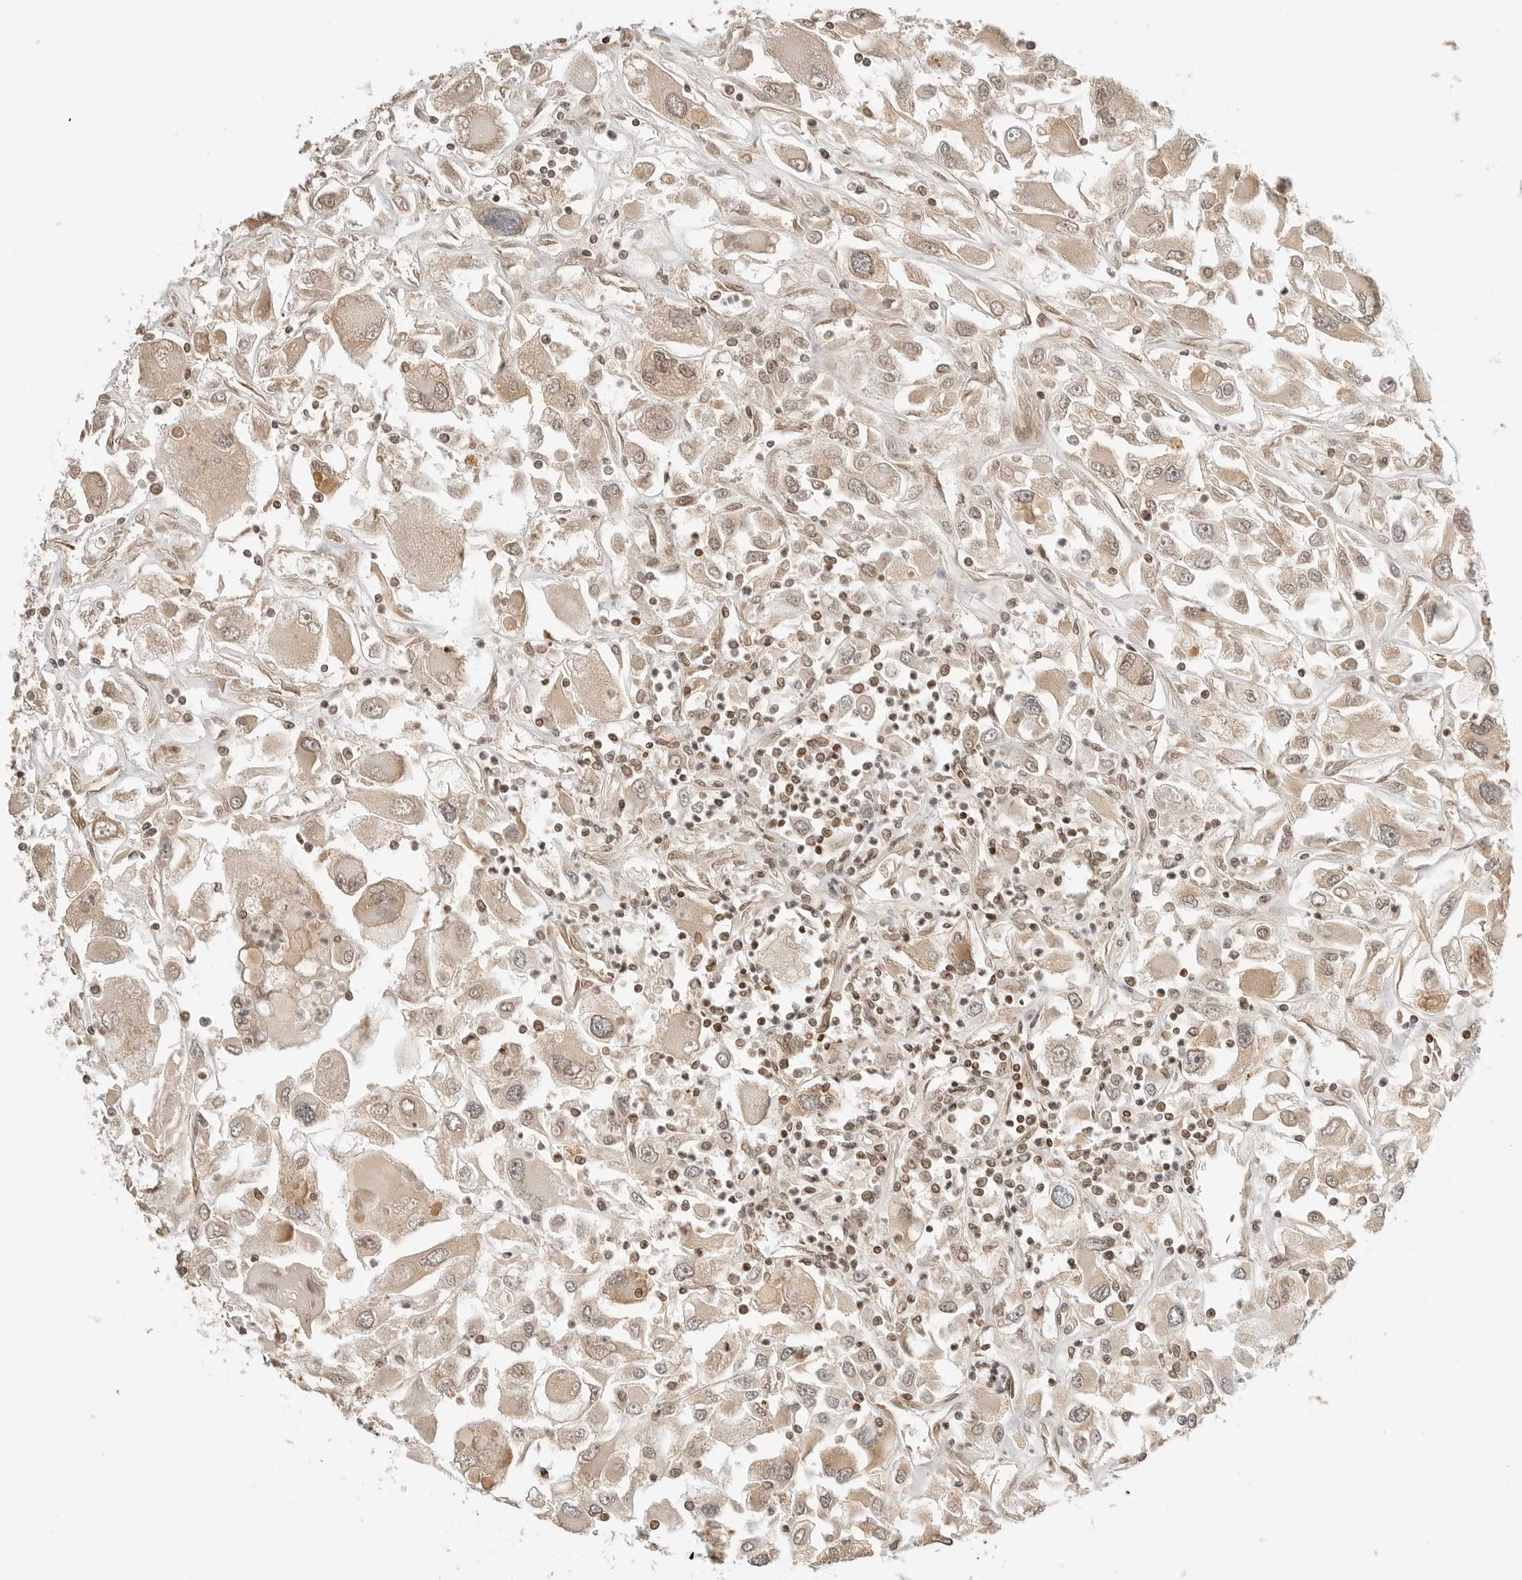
{"staining": {"intensity": "moderate", "quantity": ">75%", "location": "cytoplasmic/membranous,nuclear"}, "tissue": "renal cancer", "cell_type": "Tumor cells", "image_type": "cancer", "snomed": [{"axis": "morphology", "description": "Adenocarcinoma, NOS"}, {"axis": "topography", "description": "Kidney"}], "caption": "Renal cancer tissue exhibits moderate cytoplasmic/membranous and nuclear positivity in about >75% of tumor cells, visualized by immunohistochemistry. The protein of interest is shown in brown color, while the nuclei are stained blue.", "gene": "POLH", "patient": {"sex": "female", "age": 52}}